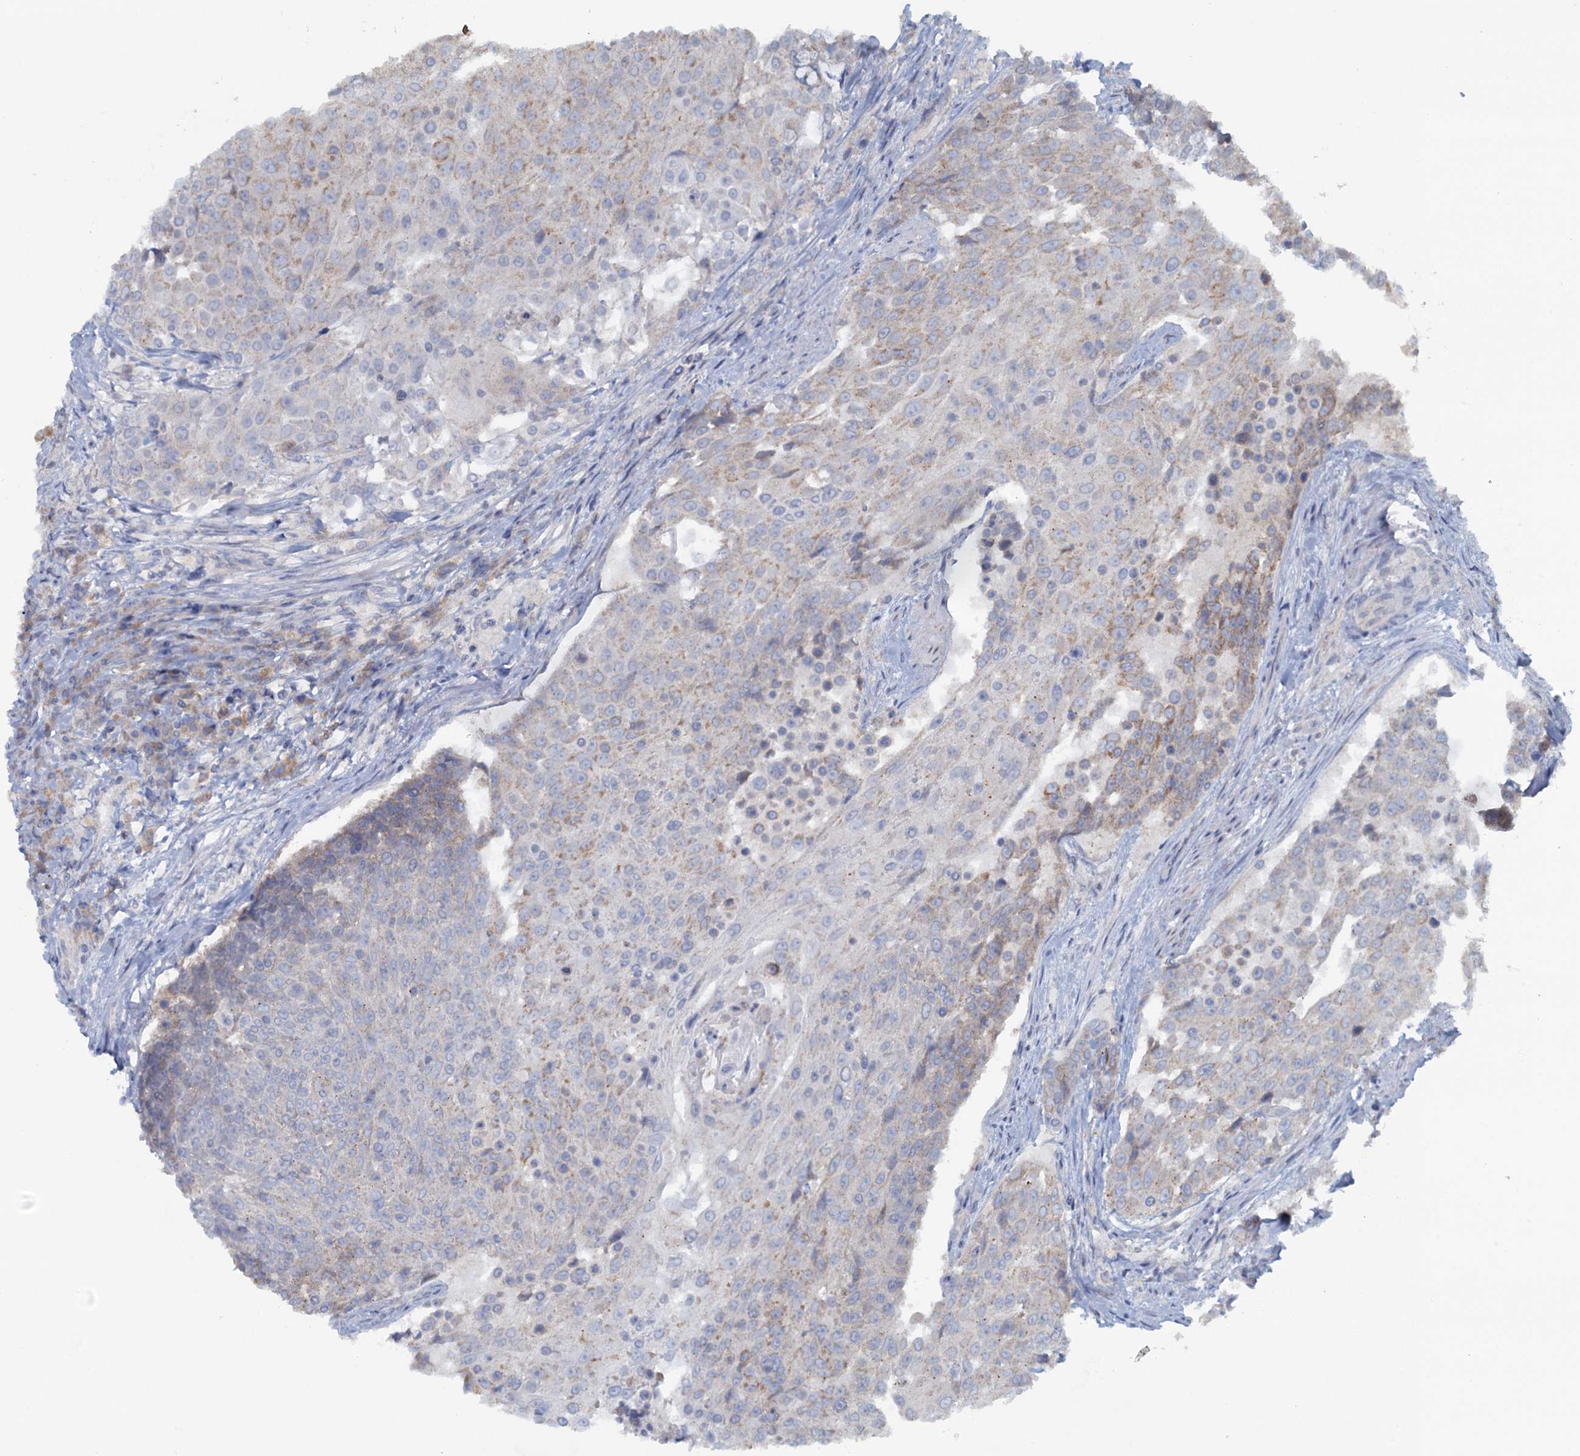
{"staining": {"intensity": "weak", "quantity": "<25%", "location": "cytoplasmic/membranous"}, "tissue": "urothelial cancer", "cell_type": "Tumor cells", "image_type": "cancer", "snomed": [{"axis": "morphology", "description": "Urothelial carcinoma, High grade"}, {"axis": "topography", "description": "Urinary bladder"}], "caption": "This is an immunohistochemistry histopathology image of human urothelial cancer. There is no positivity in tumor cells.", "gene": "FUNDC1", "patient": {"sex": "female", "age": 63}}